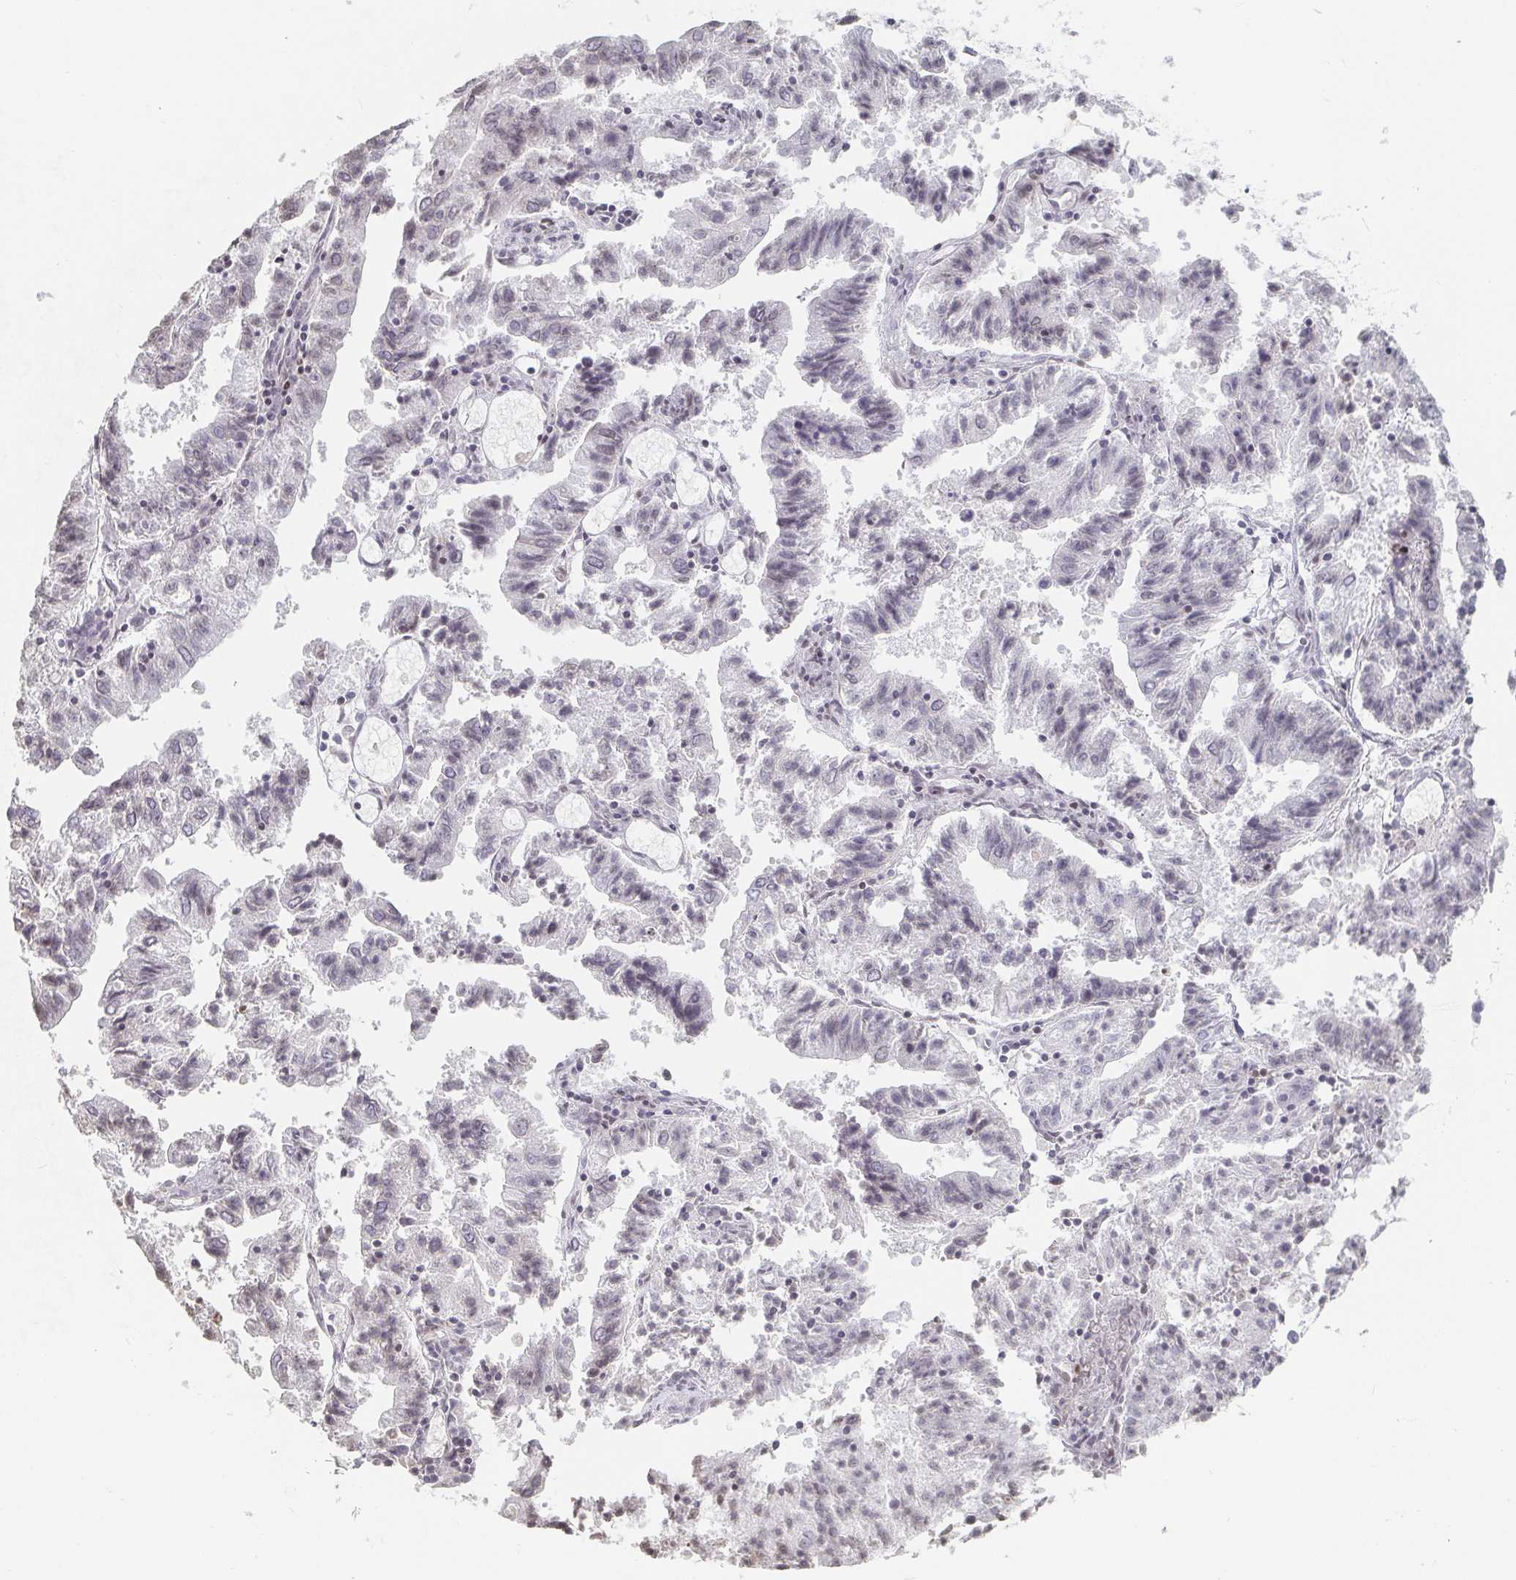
{"staining": {"intensity": "negative", "quantity": "none", "location": "none"}, "tissue": "endometrial cancer", "cell_type": "Tumor cells", "image_type": "cancer", "snomed": [{"axis": "morphology", "description": "Adenocarcinoma, NOS"}, {"axis": "topography", "description": "Endometrium"}], "caption": "Immunohistochemistry (IHC) image of neoplastic tissue: endometrial cancer (adenocarcinoma) stained with DAB displays no significant protein positivity in tumor cells.", "gene": "NME9", "patient": {"sex": "female", "age": 82}}